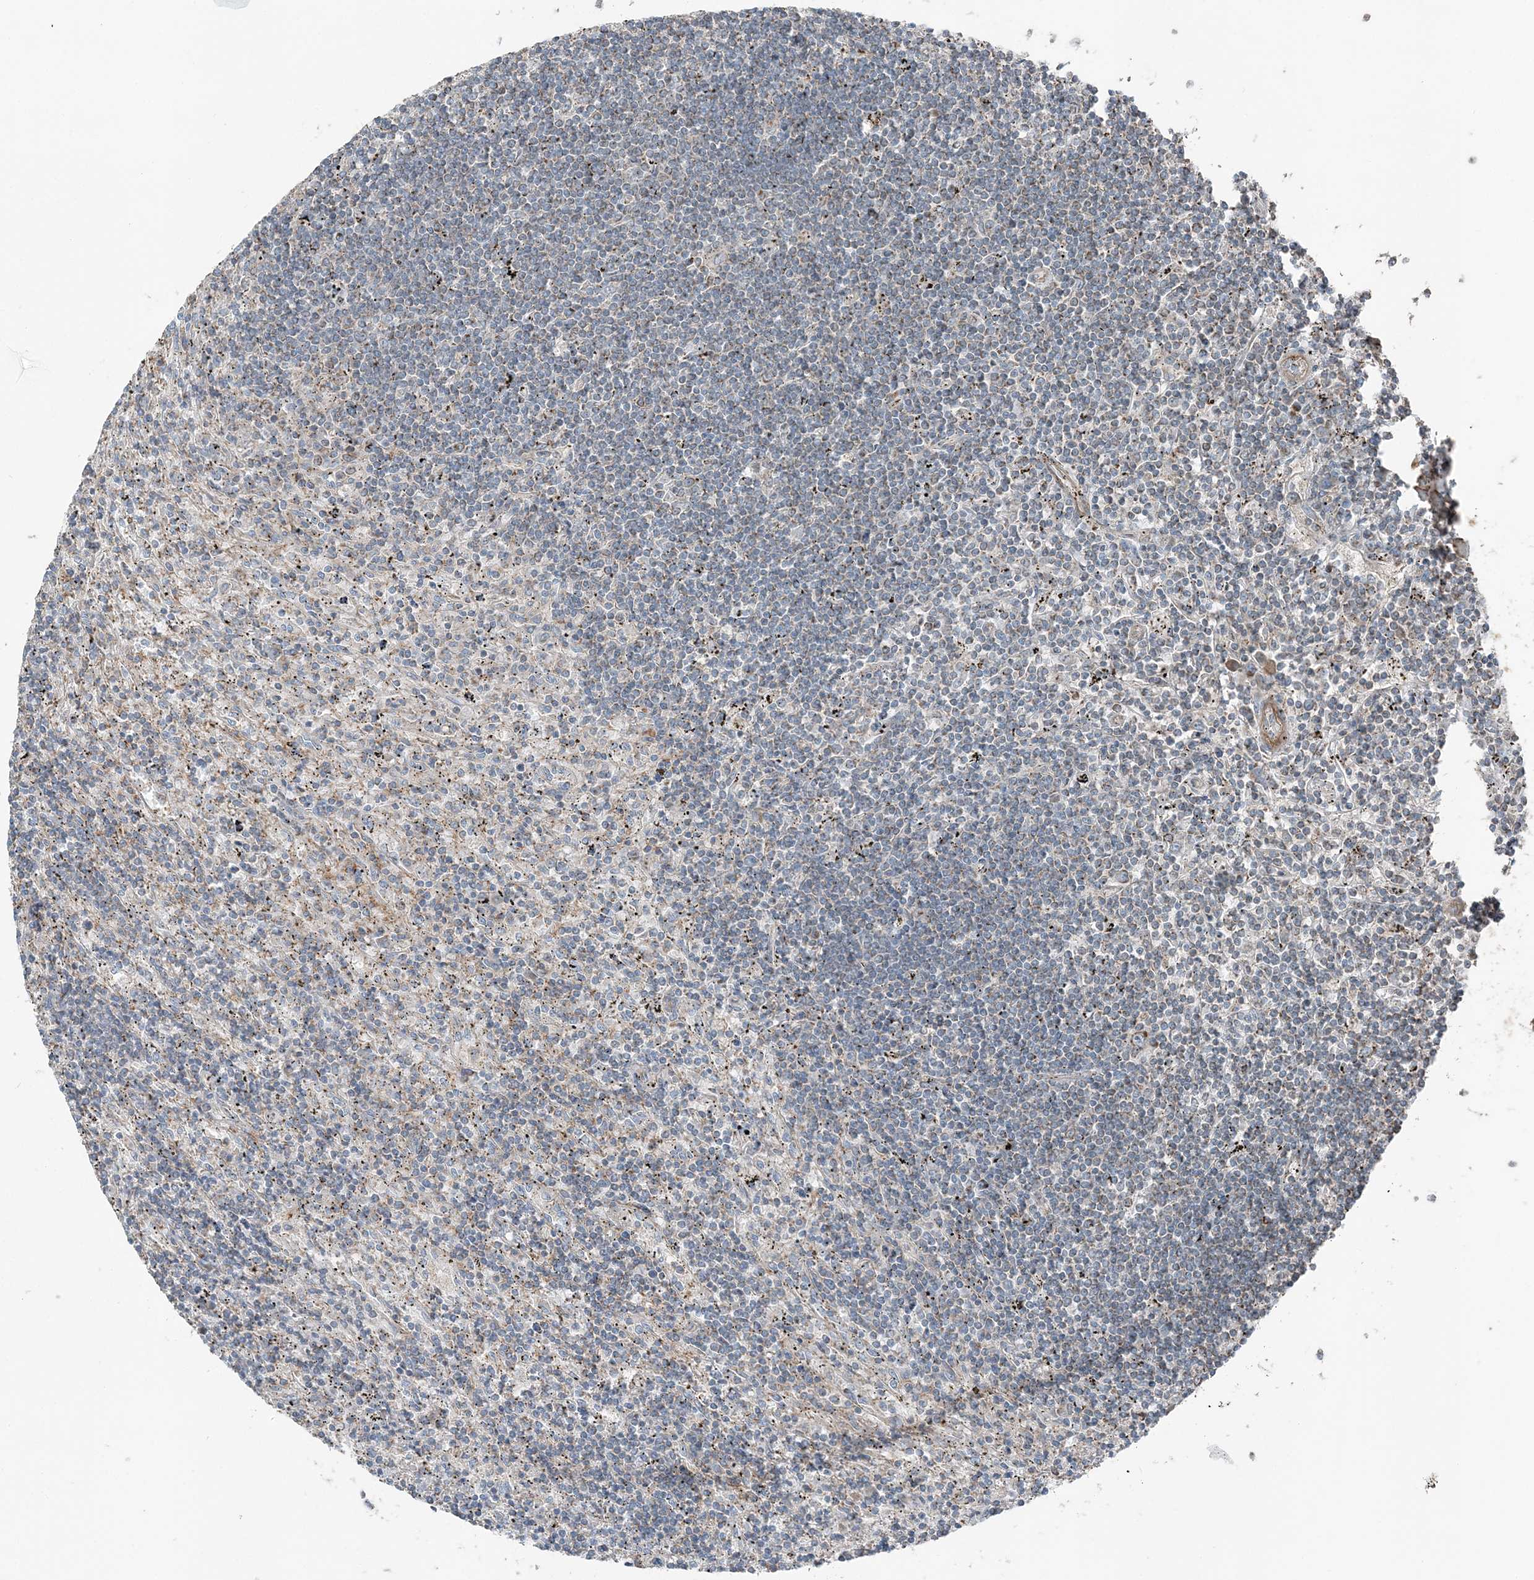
{"staining": {"intensity": "negative", "quantity": "none", "location": "none"}, "tissue": "lymphoma", "cell_type": "Tumor cells", "image_type": "cancer", "snomed": [{"axis": "morphology", "description": "Malignant lymphoma, non-Hodgkin's type, Low grade"}, {"axis": "topography", "description": "Spleen"}], "caption": "Protein analysis of lymphoma exhibits no significant expression in tumor cells. The staining is performed using DAB (3,3'-diaminobenzidine) brown chromogen with nuclei counter-stained in using hematoxylin.", "gene": "KY", "patient": {"sex": "male", "age": 76}}